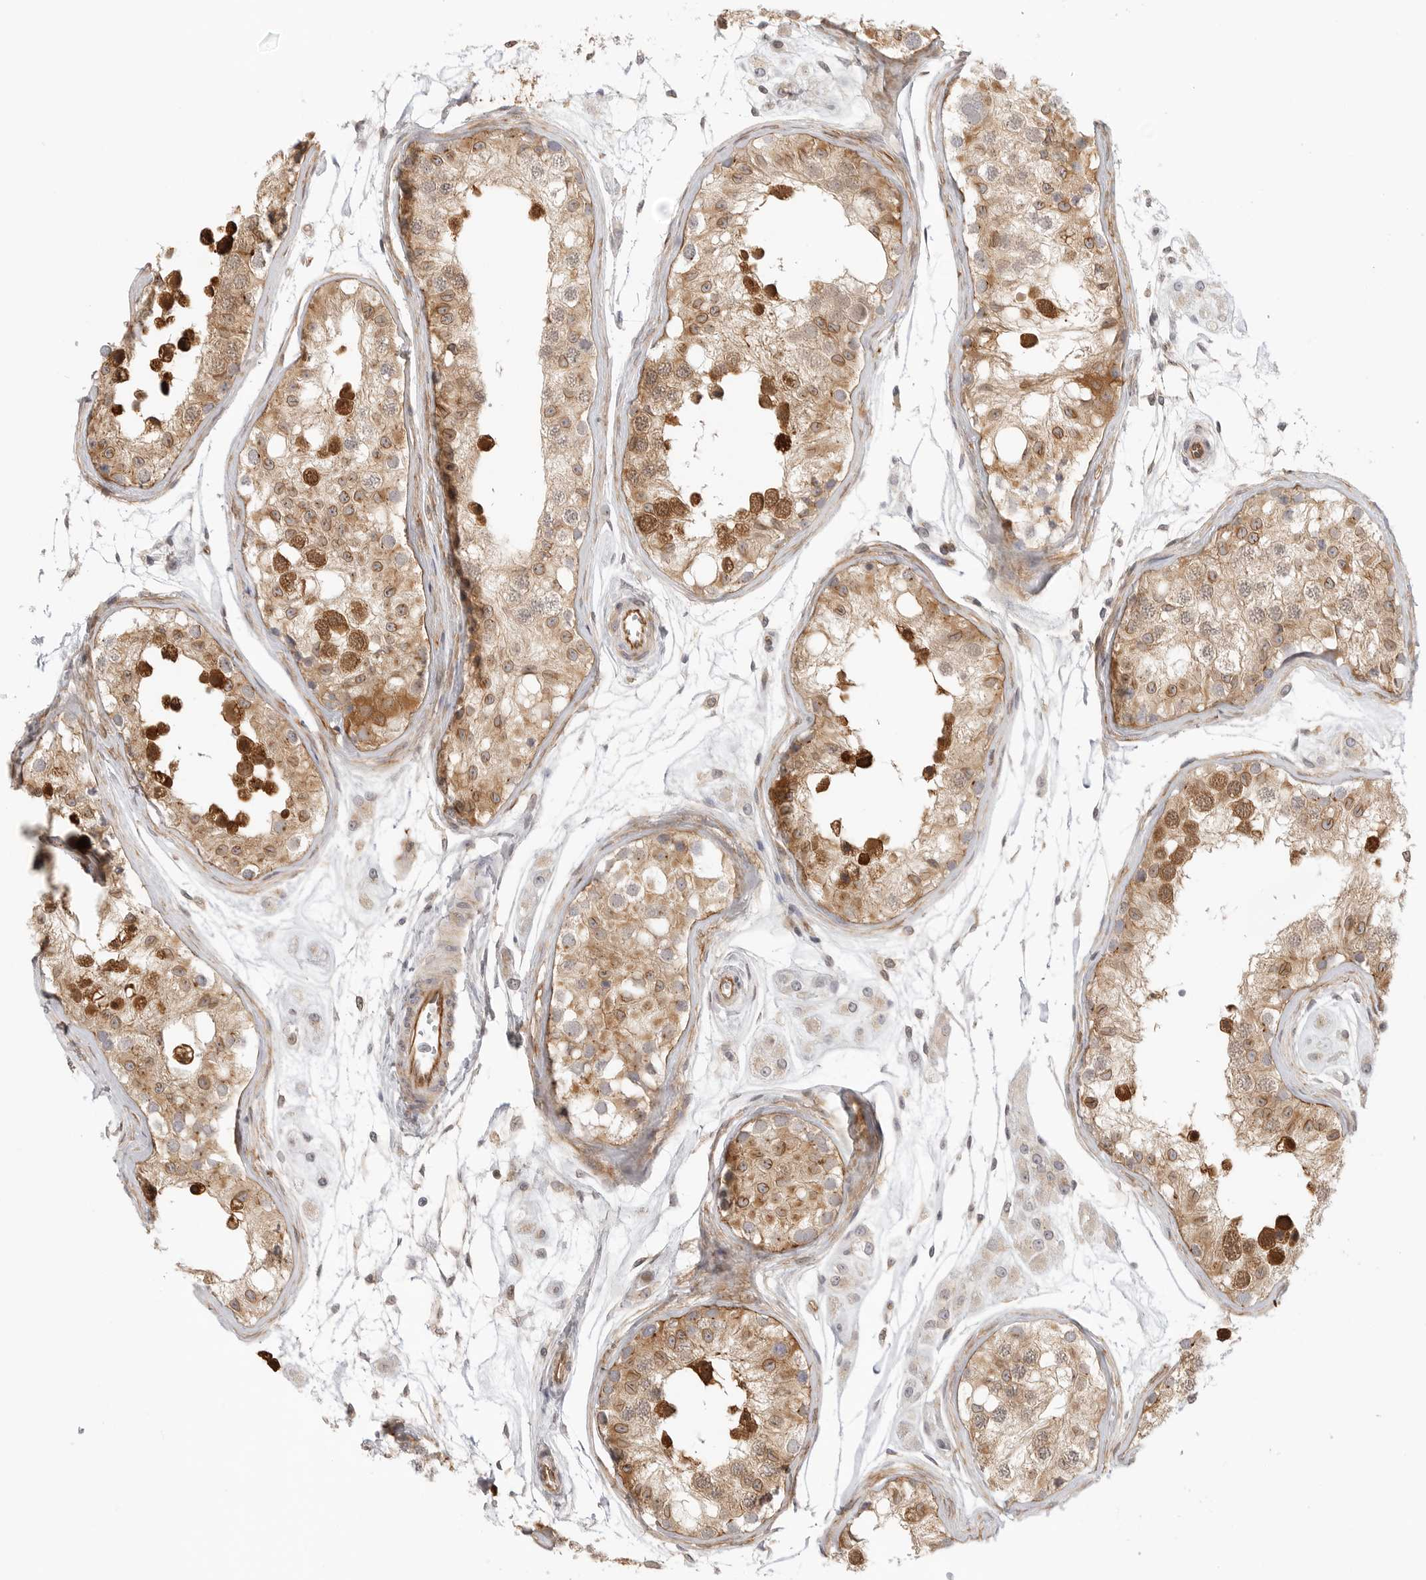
{"staining": {"intensity": "strong", "quantity": "25%-75%", "location": "cytoplasmic/membranous,nuclear"}, "tissue": "testis", "cell_type": "Cells in seminiferous ducts", "image_type": "normal", "snomed": [{"axis": "morphology", "description": "Normal tissue, NOS"}, {"axis": "morphology", "description": "Adenocarcinoma, metastatic, NOS"}, {"axis": "topography", "description": "Testis"}], "caption": "Protein analysis of benign testis exhibits strong cytoplasmic/membranous,nuclear expression in approximately 25%-75% of cells in seminiferous ducts.", "gene": "ATOH7", "patient": {"sex": "male", "age": 26}}